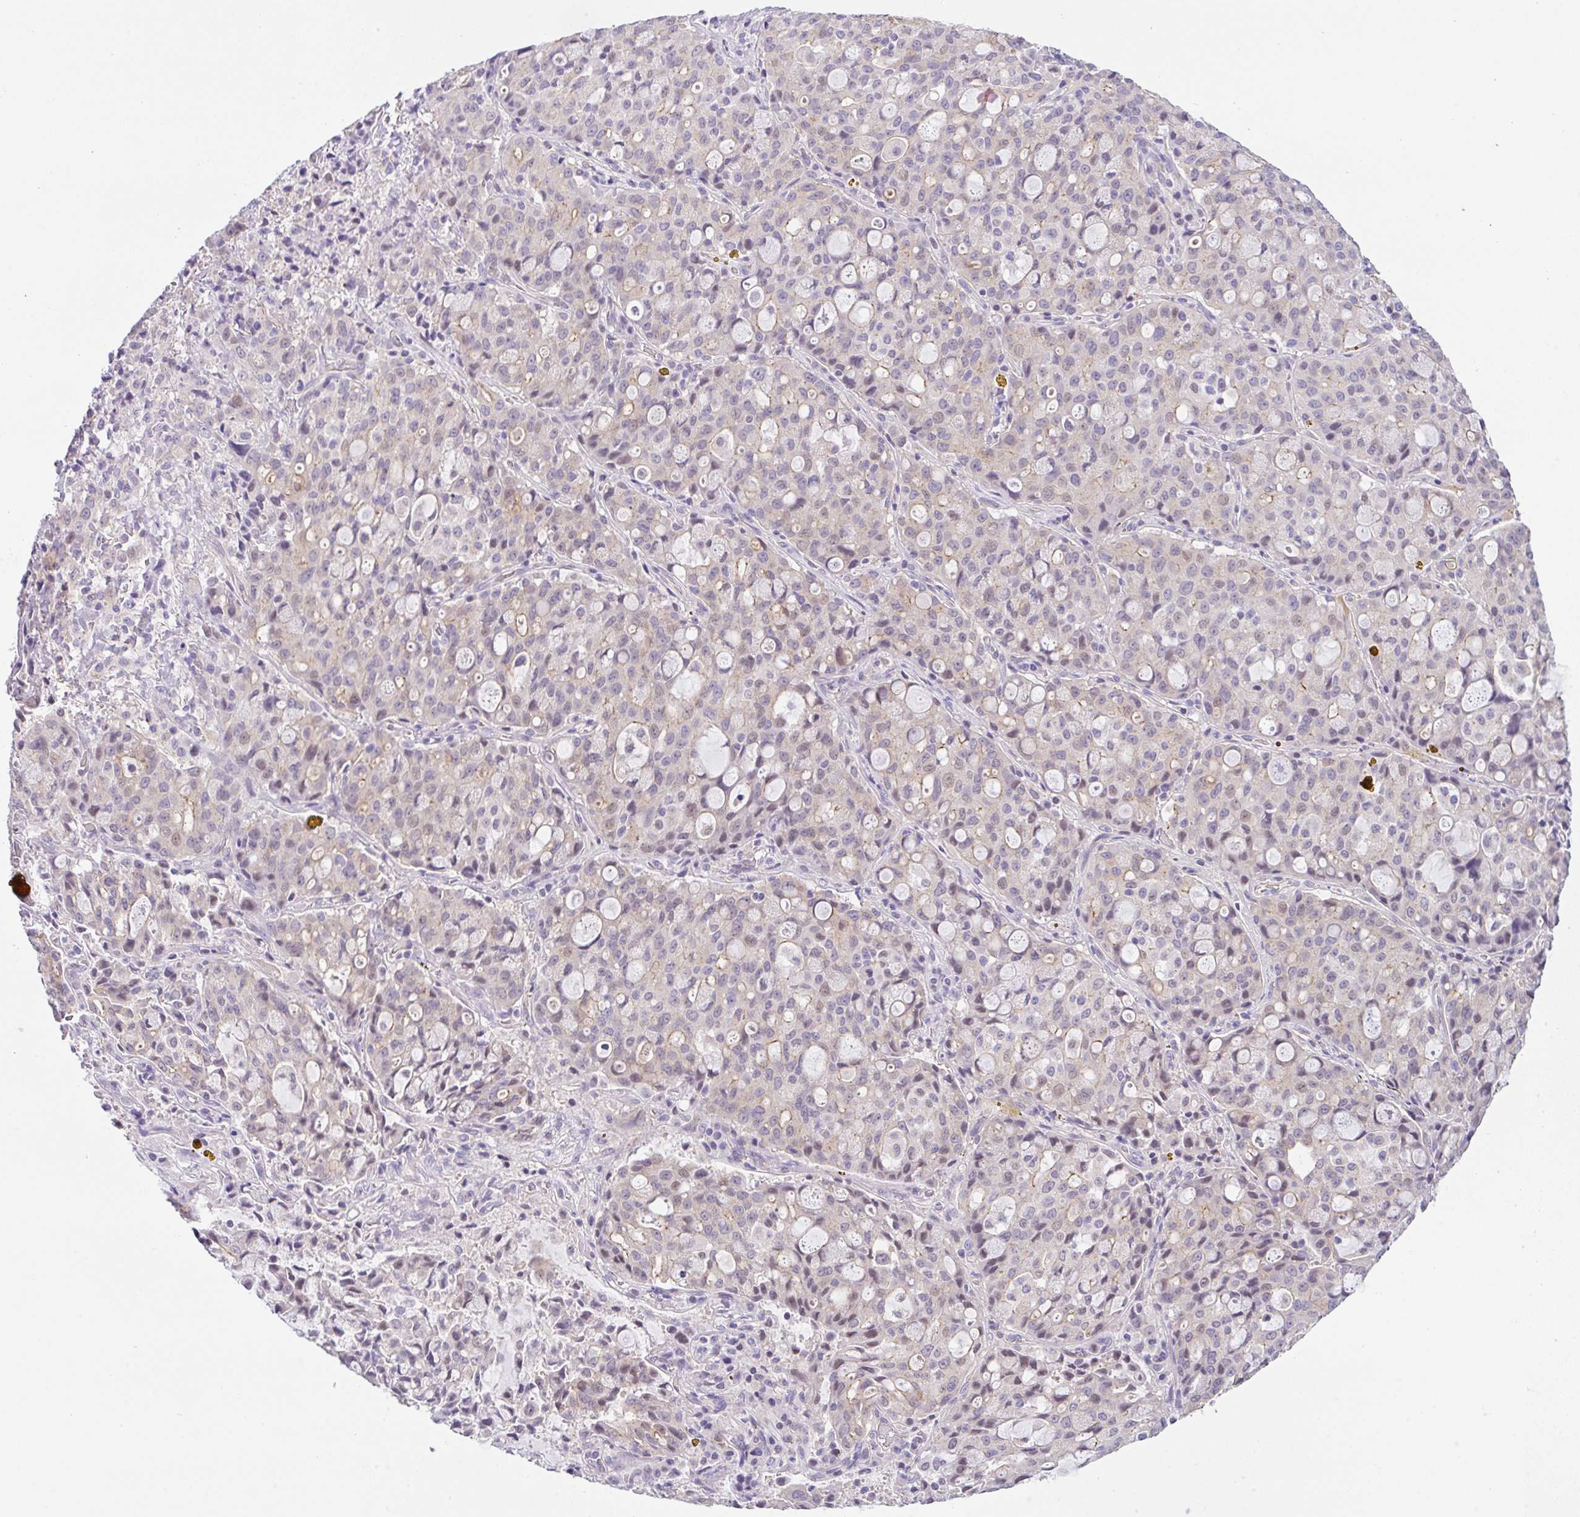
{"staining": {"intensity": "weak", "quantity": "<25%", "location": "cytoplasmic/membranous"}, "tissue": "lung cancer", "cell_type": "Tumor cells", "image_type": "cancer", "snomed": [{"axis": "morphology", "description": "Adenocarcinoma, NOS"}, {"axis": "topography", "description": "Lung"}], "caption": "An immunohistochemistry image of lung cancer (adenocarcinoma) is shown. There is no staining in tumor cells of lung cancer (adenocarcinoma). (Immunohistochemistry (ihc), brightfield microscopy, high magnification).", "gene": "CGNL1", "patient": {"sex": "female", "age": 44}}